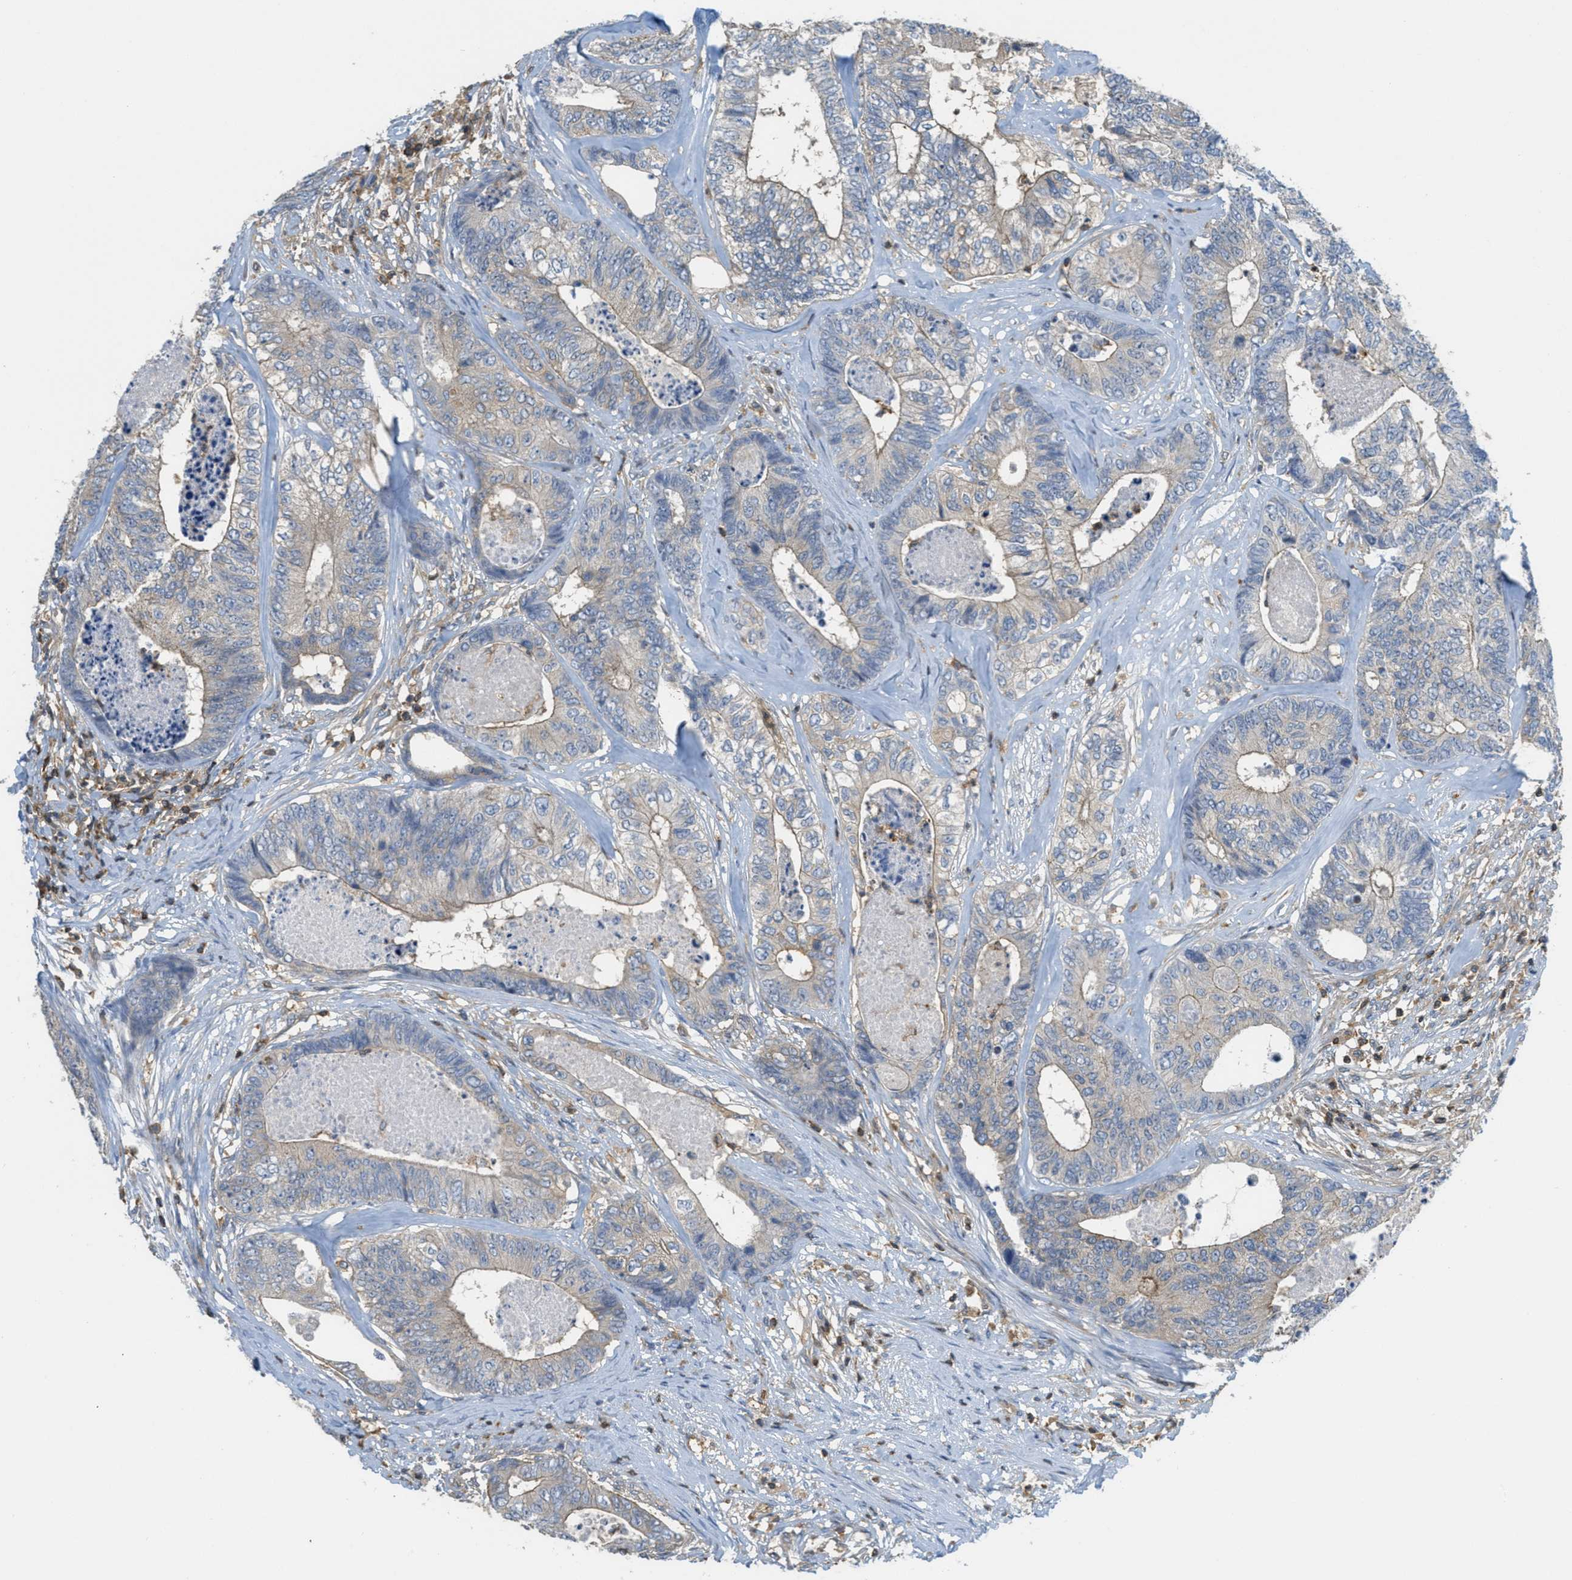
{"staining": {"intensity": "weak", "quantity": "25%-75%", "location": "cytoplasmic/membranous"}, "tissue": "colorectal cancer", "cell_type": "Tumor cells", "image_type": "cancer", "snomed": [{"axis": "morphology", "description": "Adenocarcinoma, NOS"}, {"axis": "topography", "description": "Colon"}], "caption": "Protein positivity by IHC demonstrates weak cytoplasmic/membranous staining in about 25%-75% of tumor cells in colorectal adenocarcinoma.", "gene": "GRIK2", "patient": {"sex": "female", "age": 67}}